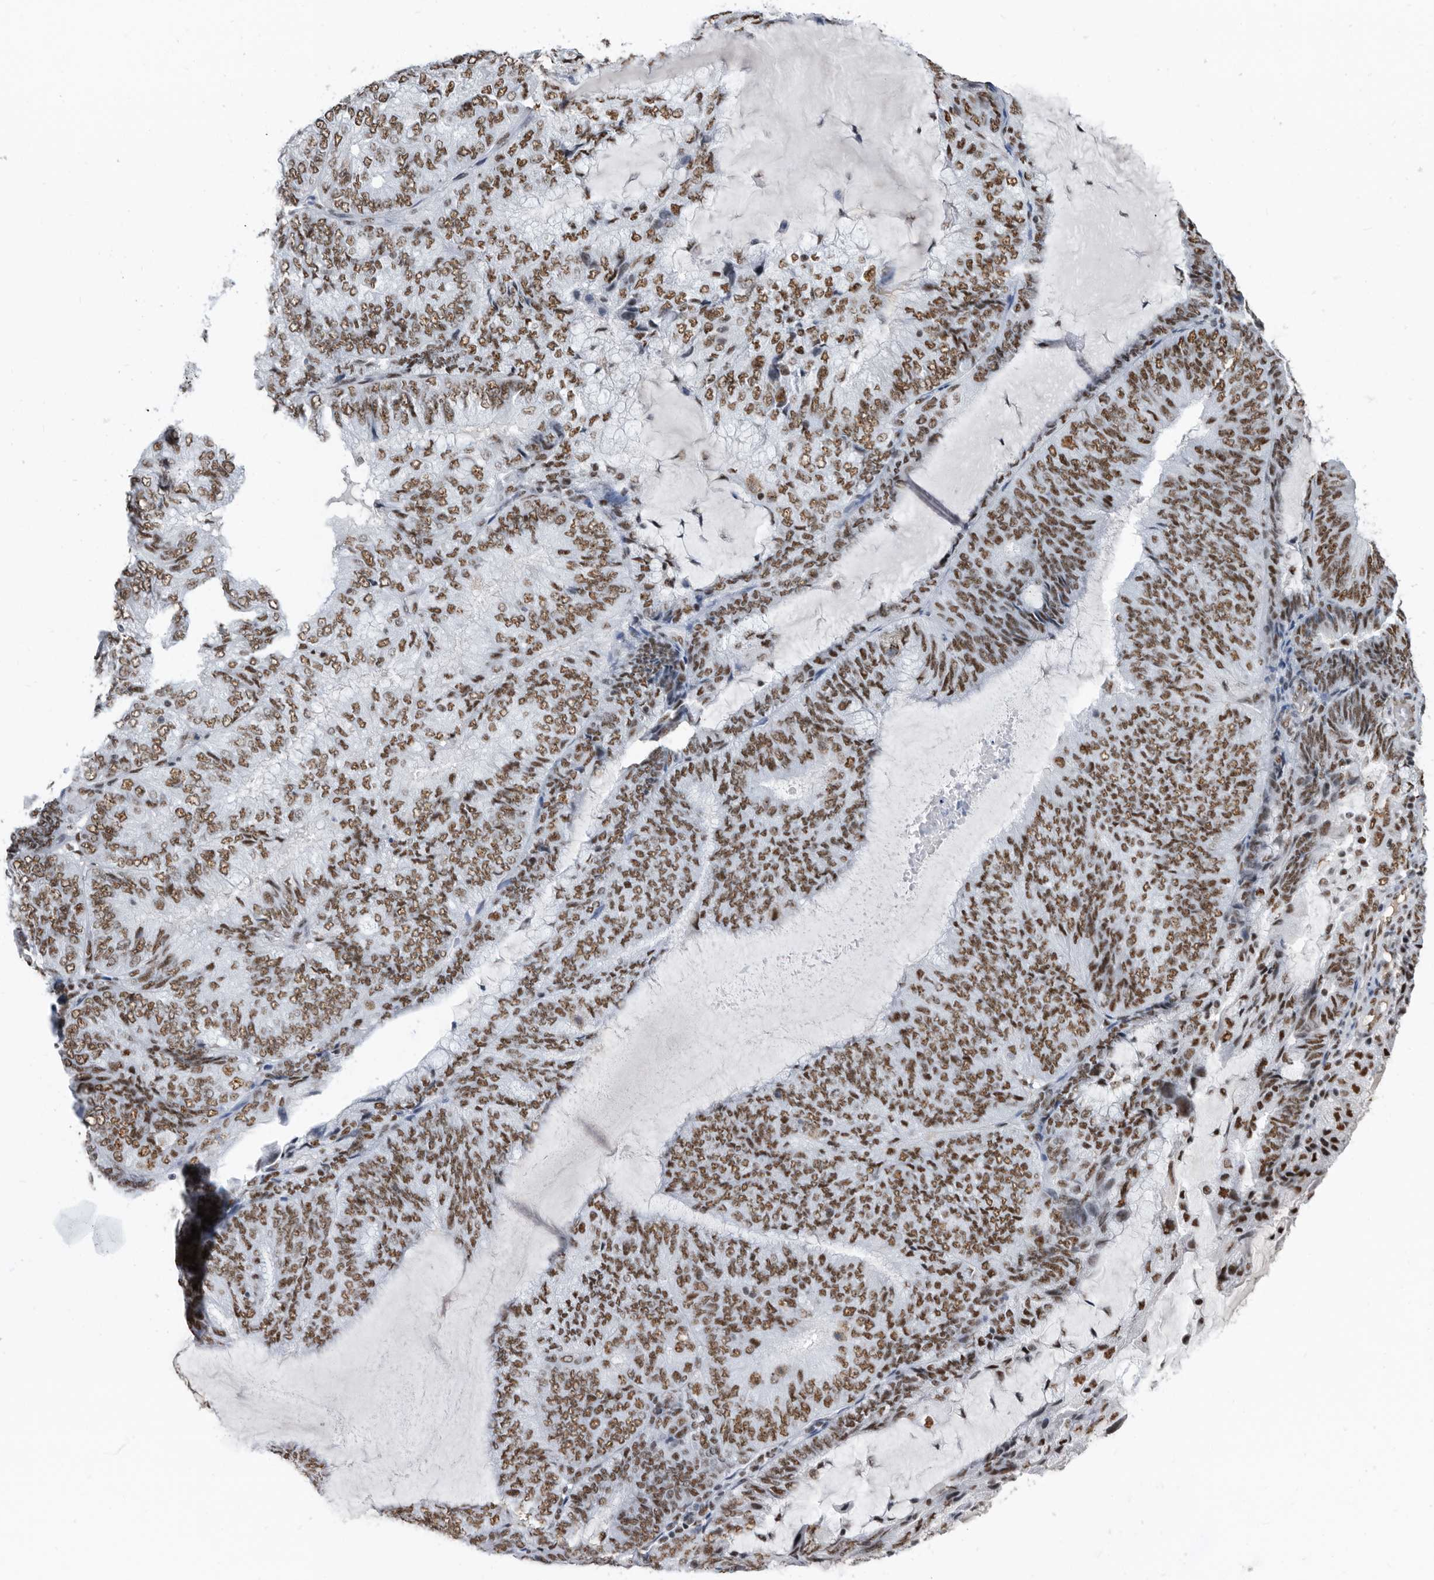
{"staining": {"intensity": "moderate", "quantity": ">75%", "location": "nuclear"}, "tissue": "endometrial cancer", "cell_type": "Tumor cells", "image_type": "cancer", "snomed": [{"axis": "morphology", "description": "Adenocarcinoma, NOS"}, {"axis": "topography", "description": "Endometrium"}], "caption": "Human adenocarcinoma (endometrial) stained for a protein (brown) displays moderate nuclear positive expression in about >75% of tumor cells.", "gene": "SF3A1", "patient": {"sex": "female", "age": 81}}